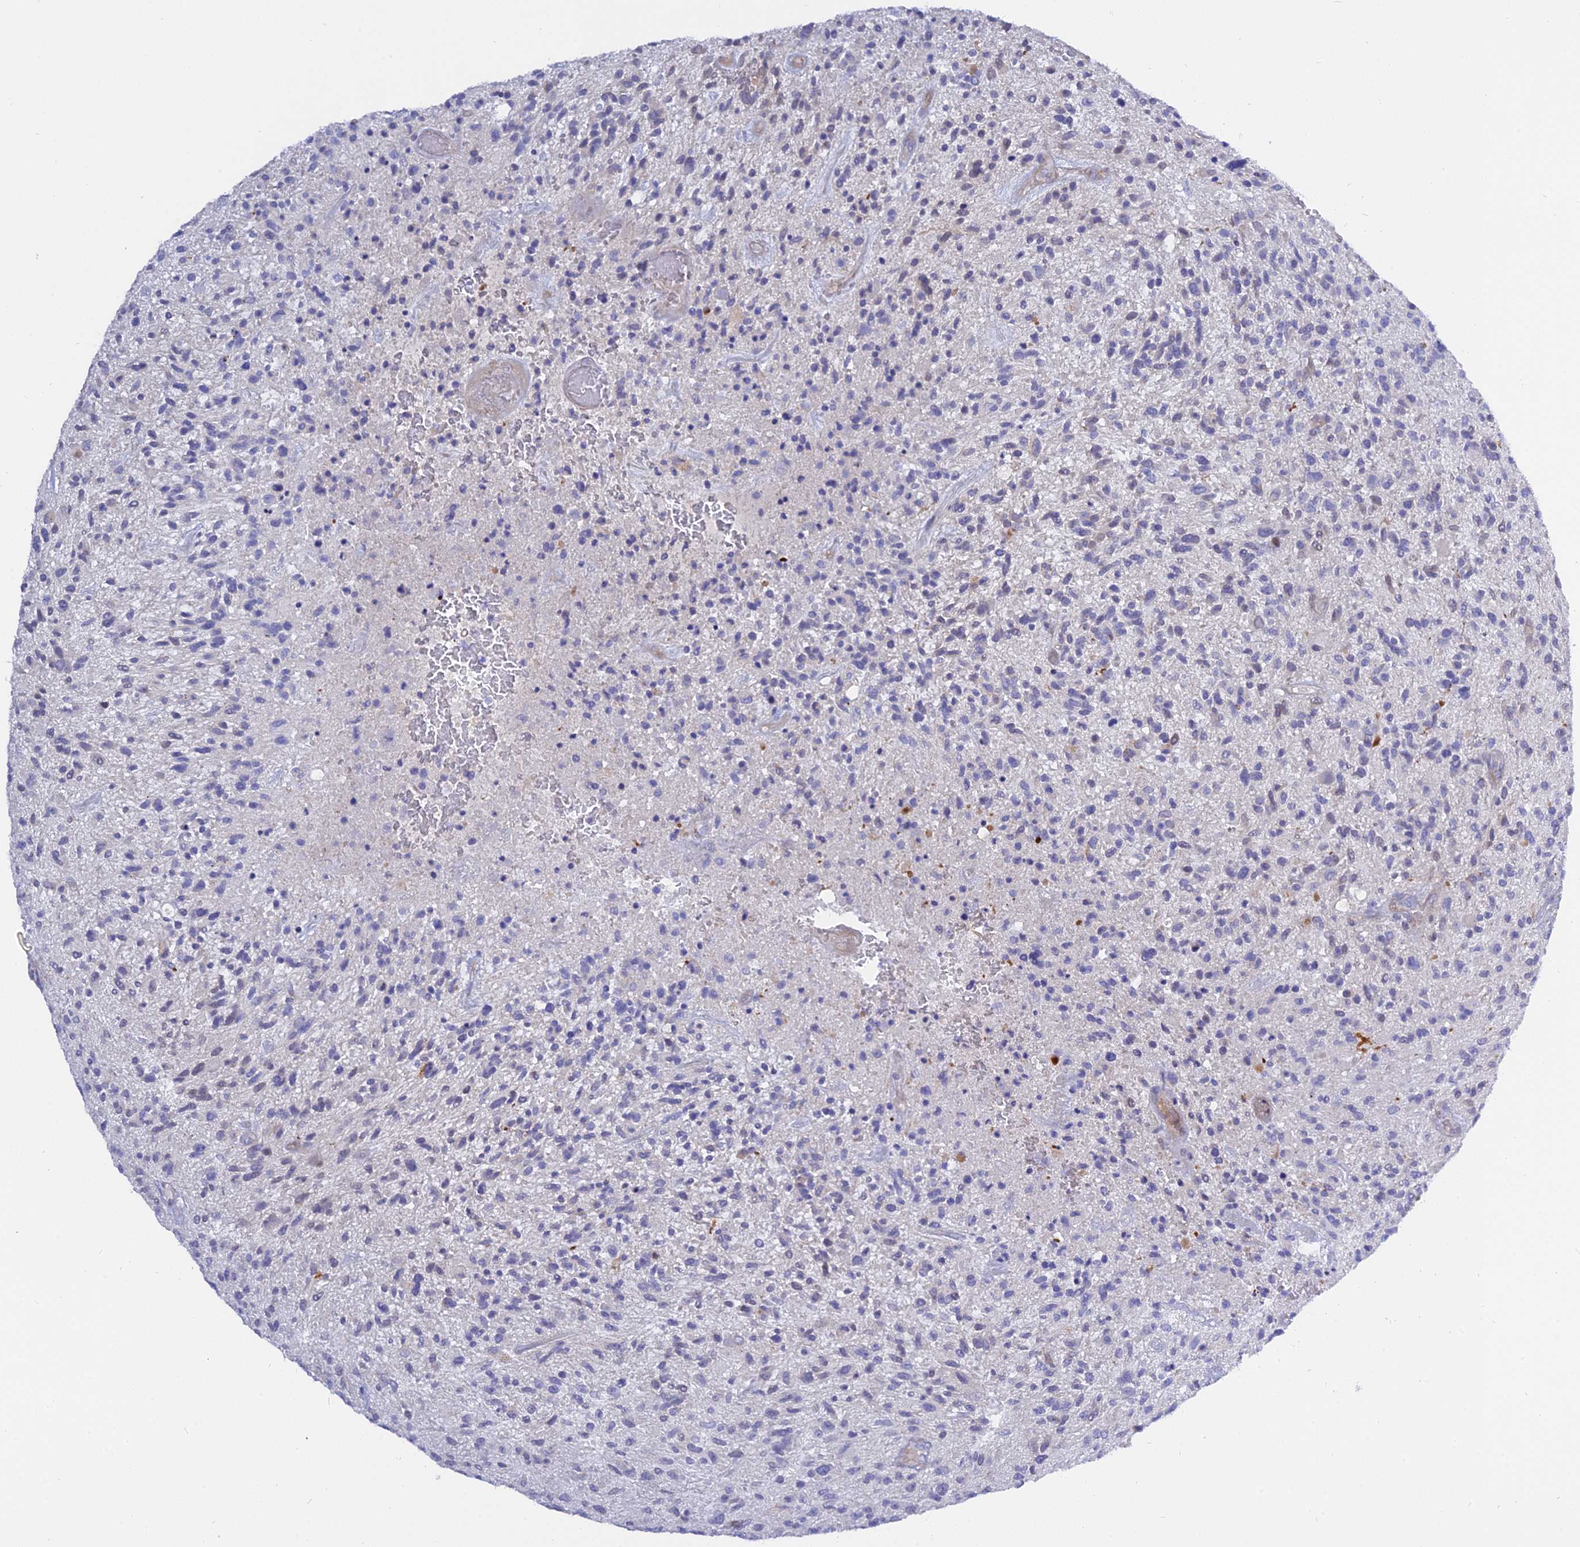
{"staining": {"intensity": "negative", "quantity": "none", "location": "none"}, "tissue": "glioma", "cell_type": "Tumor cells", "image_type": "cancer", "snomed": [{"axis": "morphology", "description": "Glioma, malignant, High grade"}, {"axis": "topography", "description": "Brain"}], "caption": "A micrograph of glioma stained for a protein displays no brown staining in tumor cells.", "gene": "MBD3L1", "patient": {"sex": "male", "age": 47}}